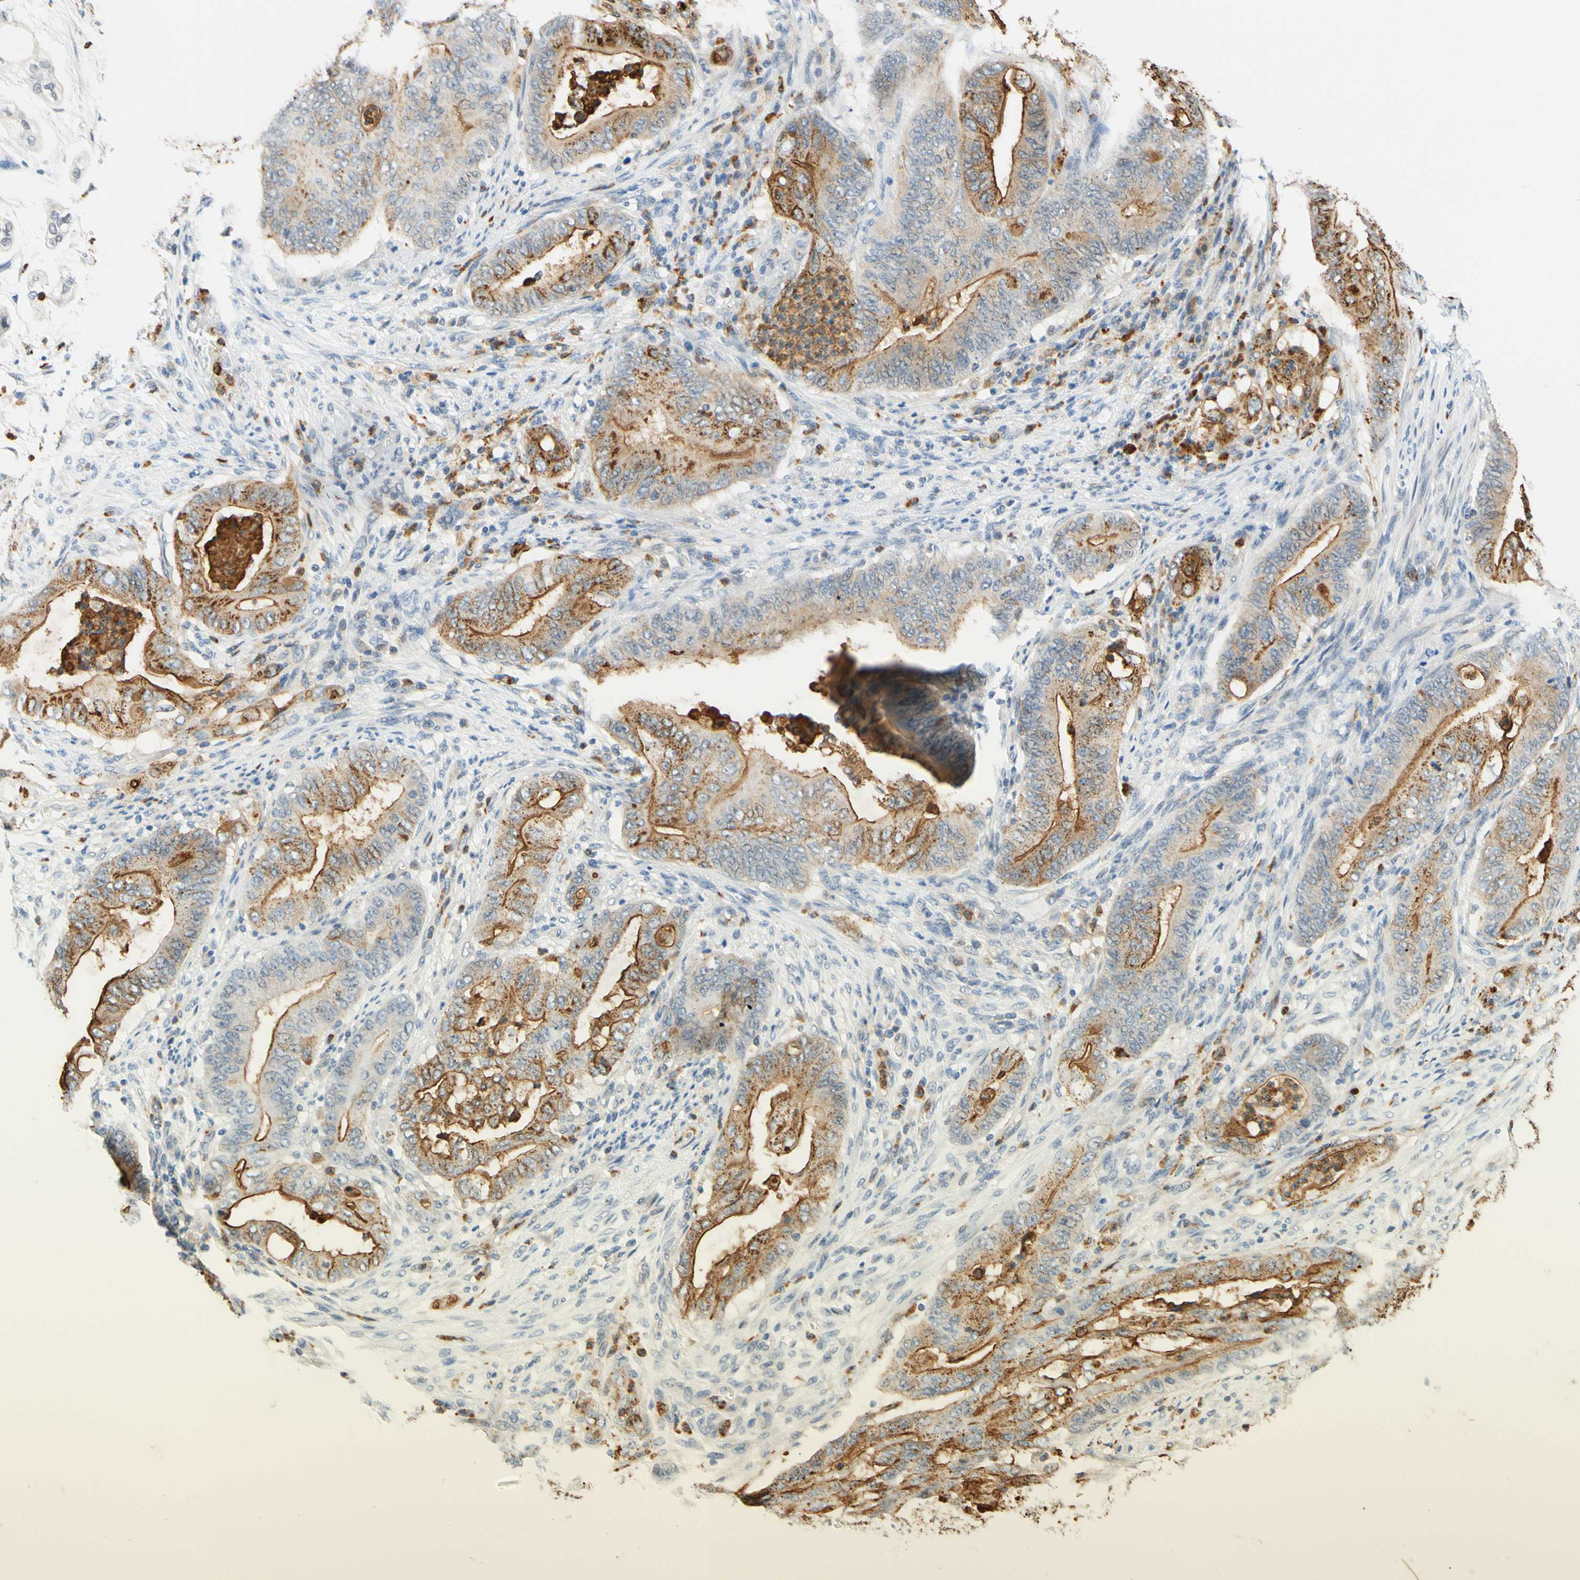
{"staining": {"intensity": "weak", "quantity": ">75%", "location": "cytoplasmic/membranous"}, "tissue": "stomach cancer", "cell_type": "Tumor cells", "image_type": "cancer", "snomed": [{"axis": "morphology", "description": "Adenocarcinoma, NOS"}, {"axis": "topography", "description": "Stomach"}], "caption": "The histopathology image reveals staining of adenocarcinoma (stomach), revealing weak cytoplasmic/membranous protein staining (brown color) within tumor cells. The protein of interest is stained brown, and the nuclei are stained in blue (DAB IHC with brightfield microscopy, high magnification).", "gene": "TREM2", "patient": {"sex": "female", "age": 73}}